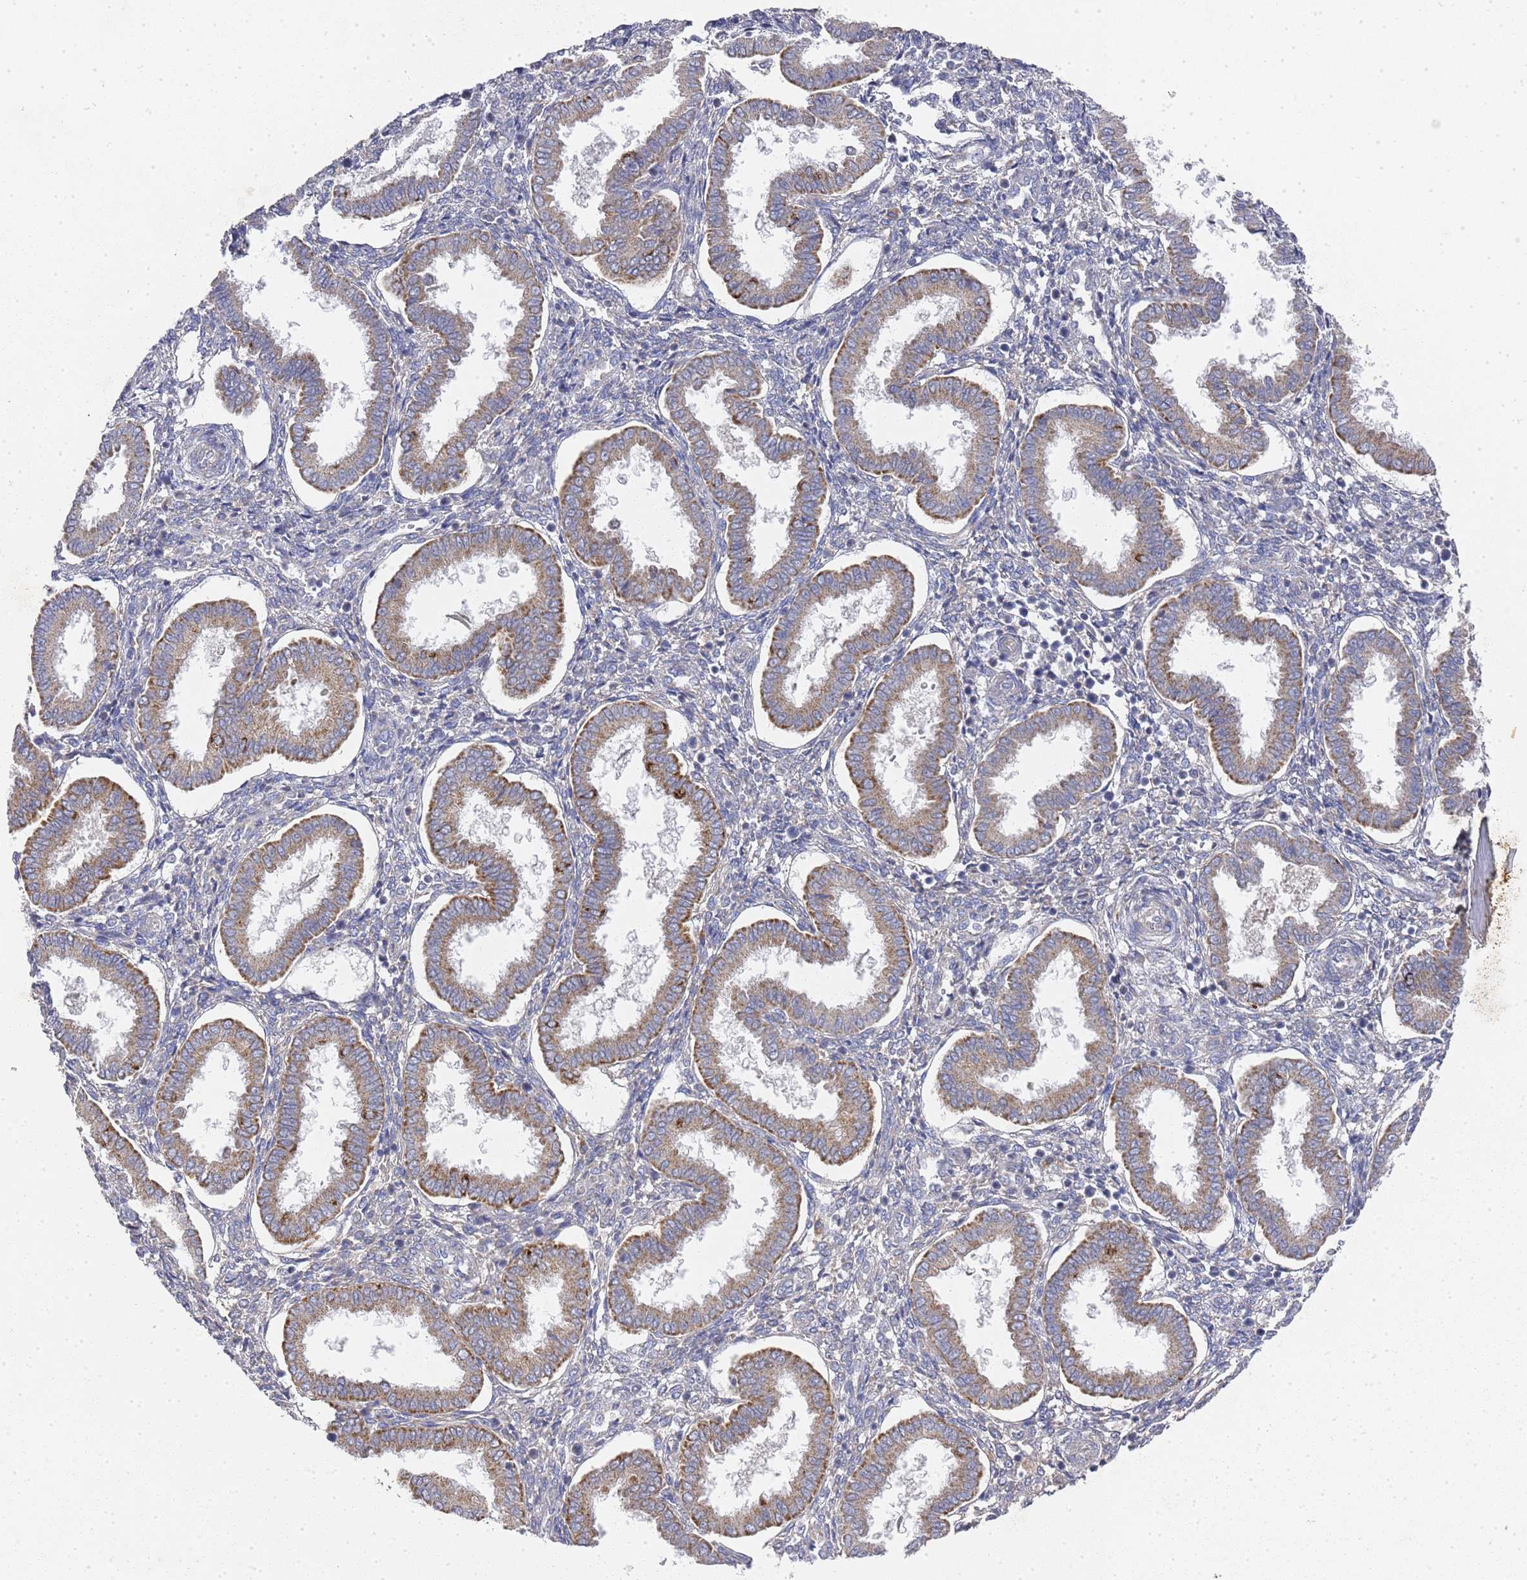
{"staining": {"intensity": "negative", "quantity": "none", "location": "none"}, "tissue": "endometrium", "cell_type": "Cells in endometrial stroma", "image_type": "normal", "snomed": [{"axis": "morphology", "description": "Normal tissue, NOS"}, {"axis": "topography", "description": "Endometrium"}], "caption": "IHC of unremarkable endometrium demonstrates no positivity in cells in endometrial stroma.", "gene": "NPEPPS", "patient": {"sex": "female", "age": 24}}